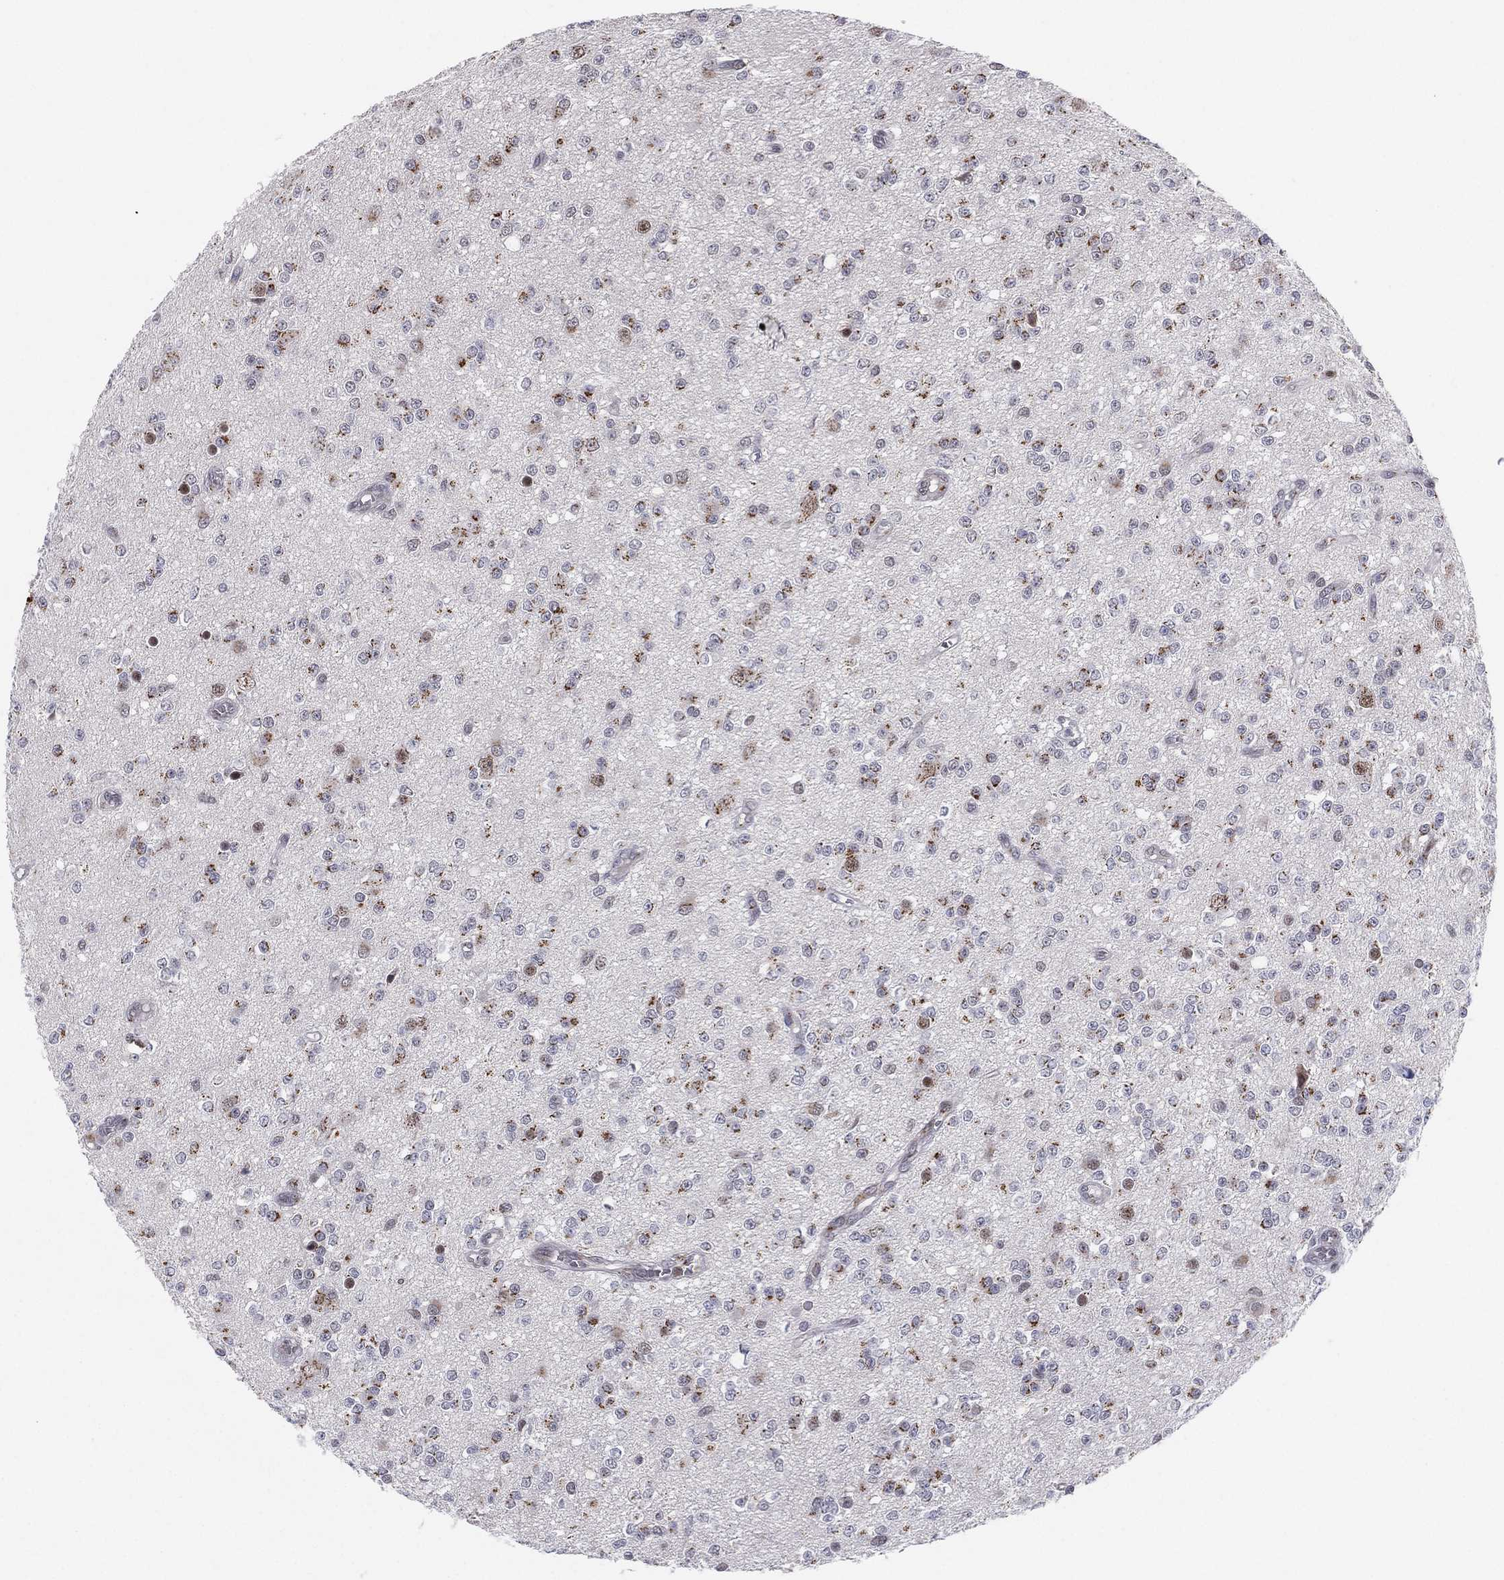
{"staining": {"intensity": "moderate", "quantity": "<25%", "location": "cytoplasmic/membranous"}, "tissue": "glioma", "cell_type": "Tumor cells", "image_type": "cancer", "snomed": [{"axis": "morphology", "description": "Glioma, malignant, Low grade"}, {"axis": "topography", "description": "Brain"}], "caption": "Malignant glioma (low-grade) tissue exhibits moderate cytoplasmic/membranous positivity in about <25% of tumor cells Using DAB (3,3'-diaminobenzidine) (brown) and hematoxylin (blue) stains, captured at high magnification using brightfield microscopy.", "gene": "CD177", "patient": {"sex": "female", "age": 45}}